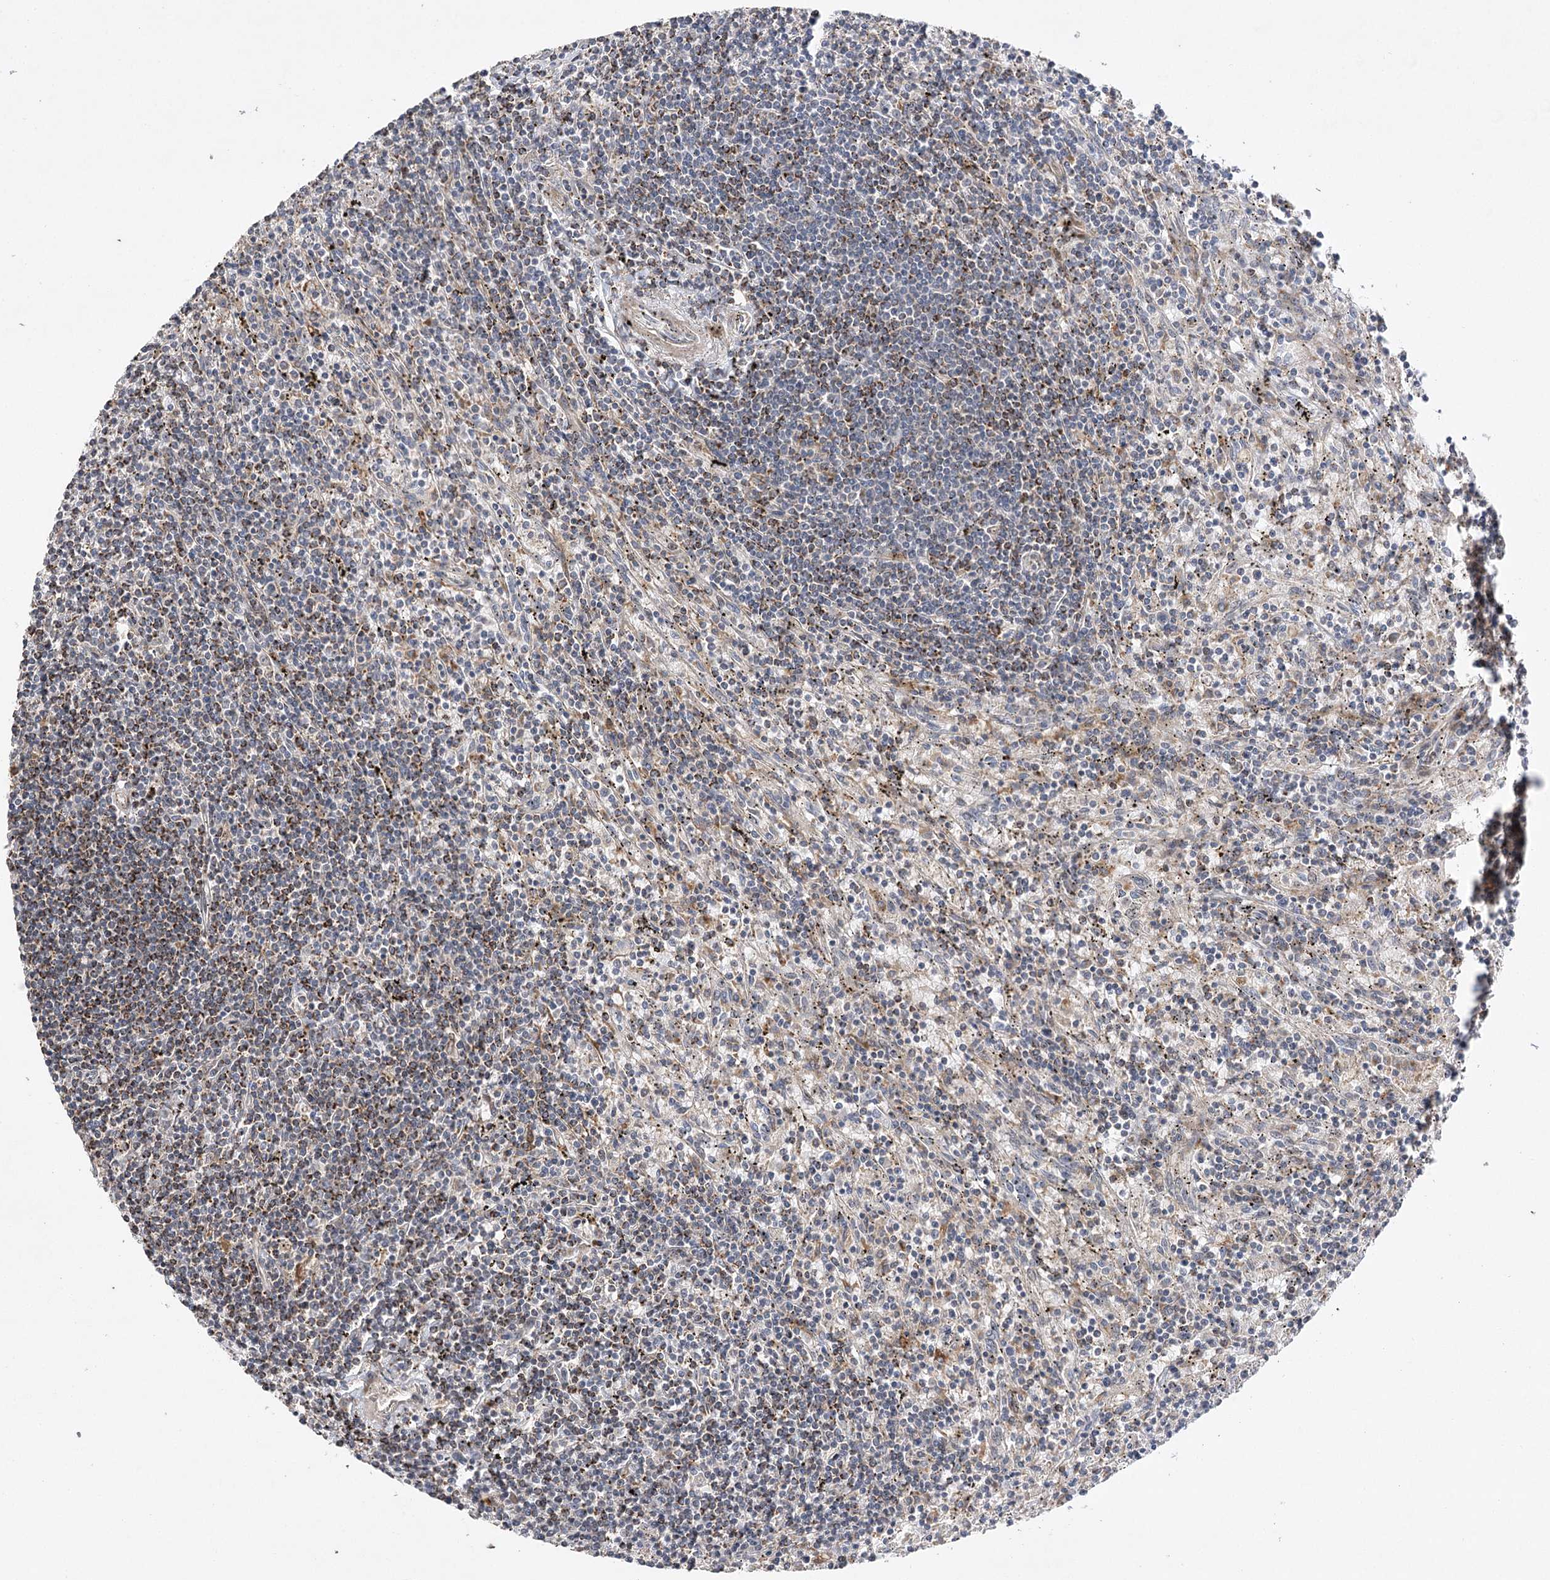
{"staining": {"intensity": "negative", "quantity": "none", "location": "none"}, "tissue": "lymphoma", "cell_type": "Tumor cells", "image_type": "cancer", "snomed": [{"axis": "morphology", "description": "Malignant lymphoma, non-Hodgkin's type, Low grade"}, {"axis": "topography", "description": "Spleen"}], "caption": "Protein analysis of lymphoma shows no significant expression in tumor cells.", "gene": "OBSL1", "patient": {"sex": "male", "age": 76}}